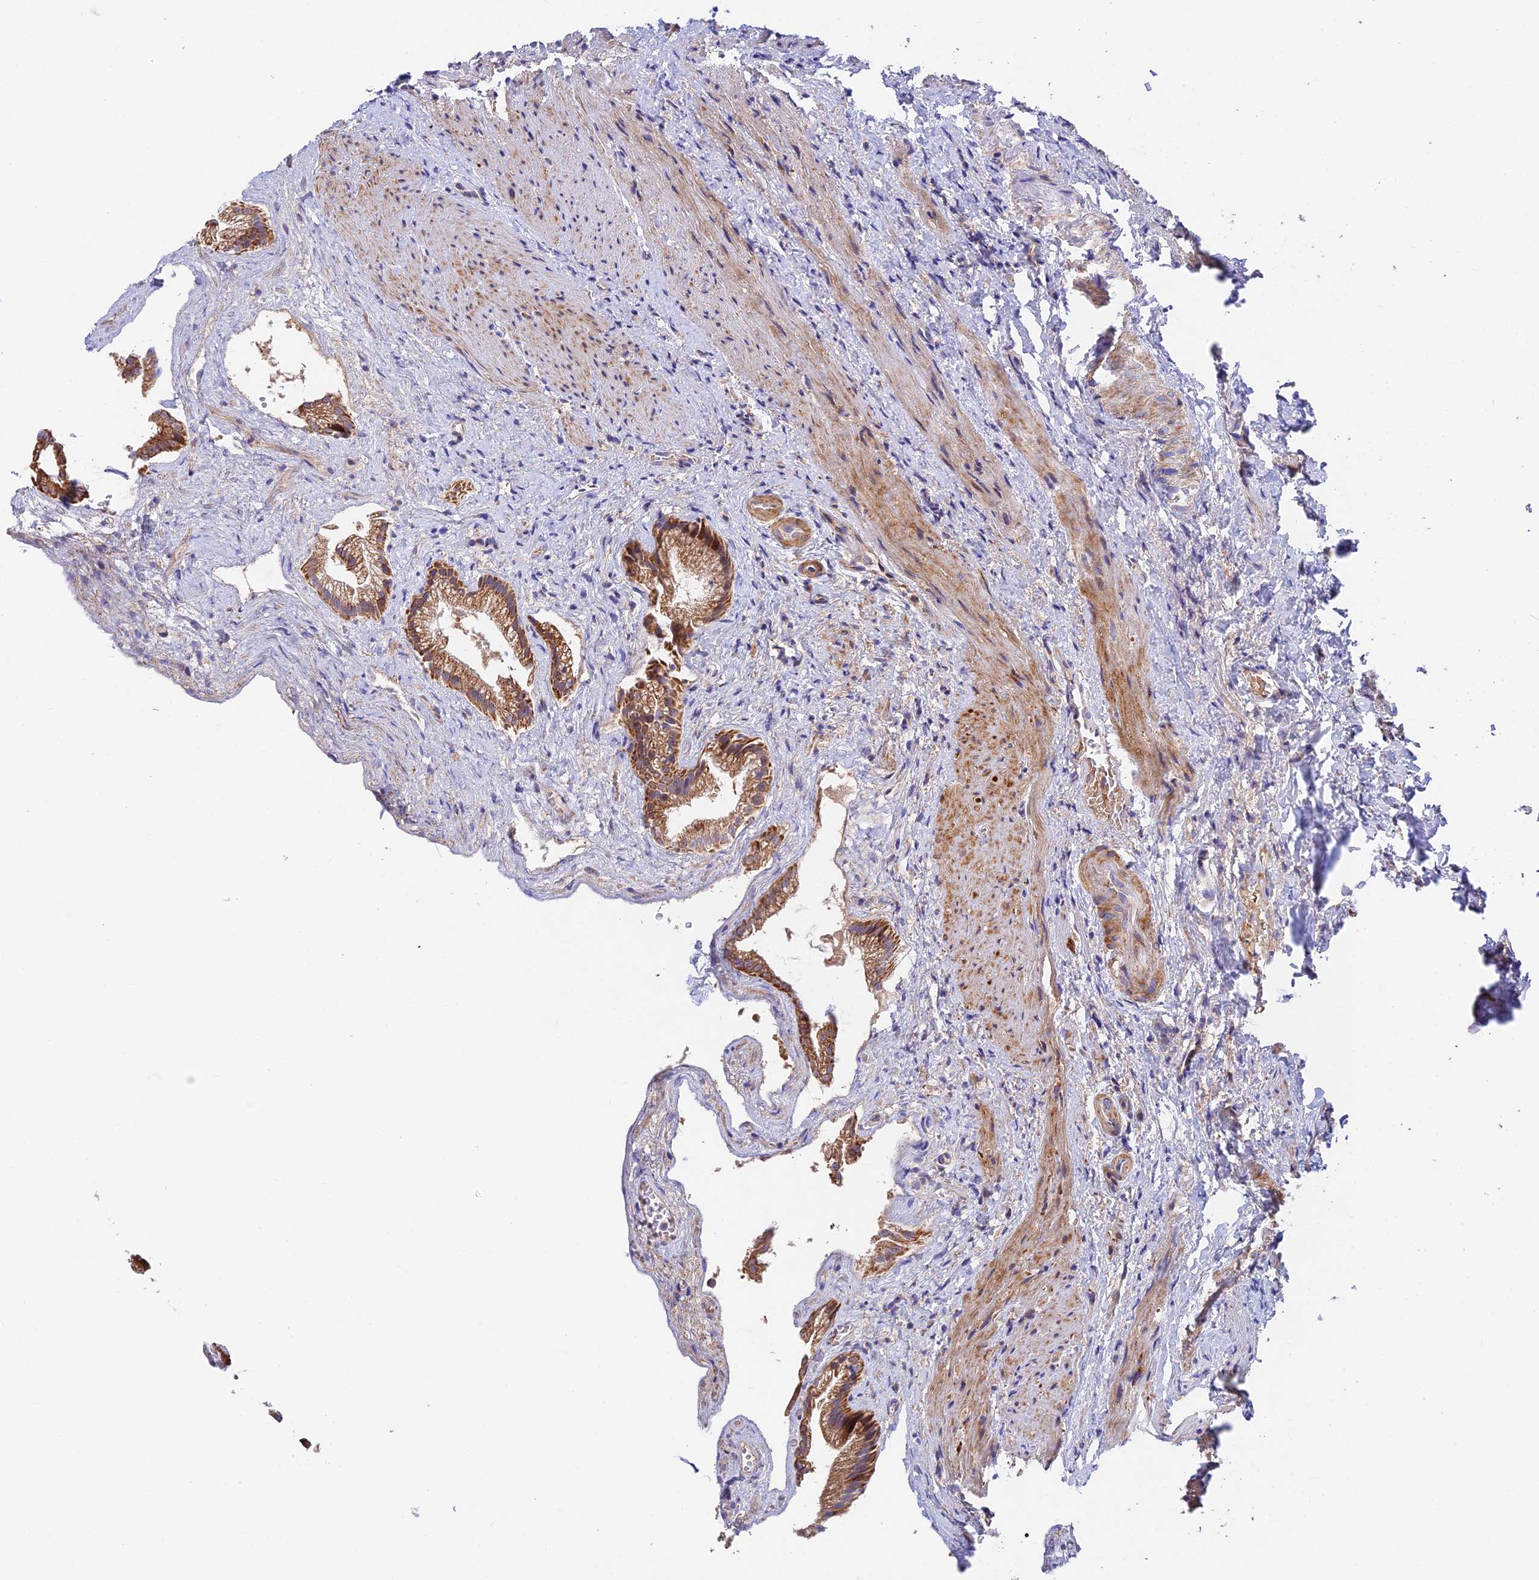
{"staining": {"intensity": "strong", "quantity": ">75%", "location": "cytoplasmic/membranous"}, "tissue": "gallbladder", "cell_type": "Glandular cells", "image_type": "normal", "snomed": [{"axis": "morphology", "description": "Normal tissue, NOS"}, {"axis": "morphology", "description": "Inflammation, NOS"}, {"axis": "topography", "description": "Gallbladder"}], "caption": "This is a histology image of immunohistochemistry (IHC) staining of unremarkable gallbladder, which shows strong positivity in the cytoplasmic/membranous of glandular cells.", "gene": "FUOM", "patient": {"sex": "male", "age": 51}}